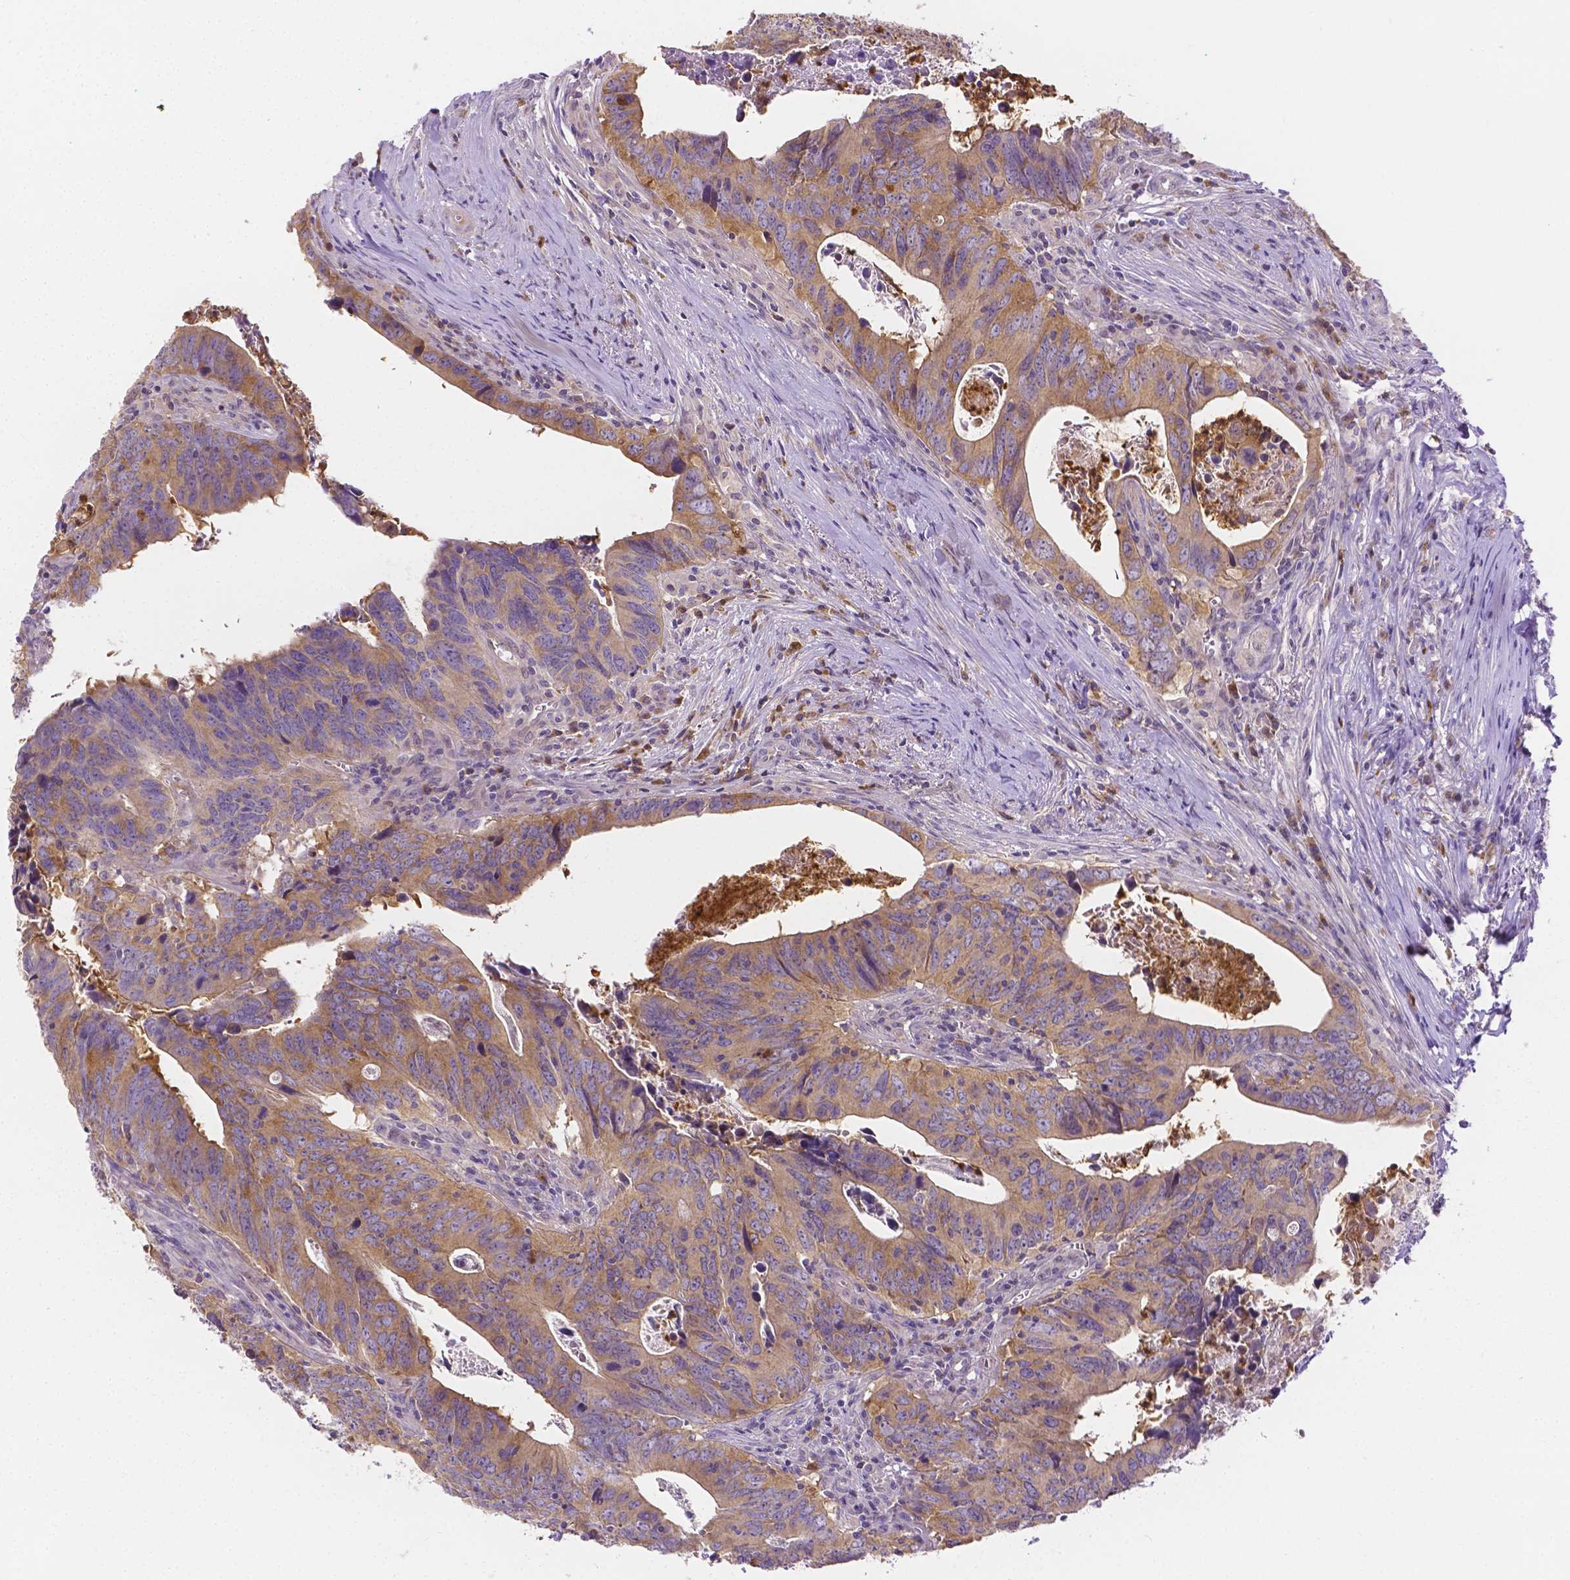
{"staining": {"intensity": "weak", "quantity": ">75%", "location": "cytoplasmic/membranous"}, "tissue": "colorectal cancer", "cell_type": "Tumor cells", "image_type": "cancer", "snomed": [{"axis": "morphology", "description": "Adenocarcinoma, NOS"}, {"axis": "topography", "description": "Colon"}], "caption": "Adenocarcinoma (colorectal) tissue exhibits weak cytoplasmic/membranous staining in about >75% of tumor cells Using DAB (brown) and hematoxylin (blue) stains, captured at high magnification using brightfield microscopy.", "gene": "ZNRD2", "patient": {"sex": "female", "age": 82}}